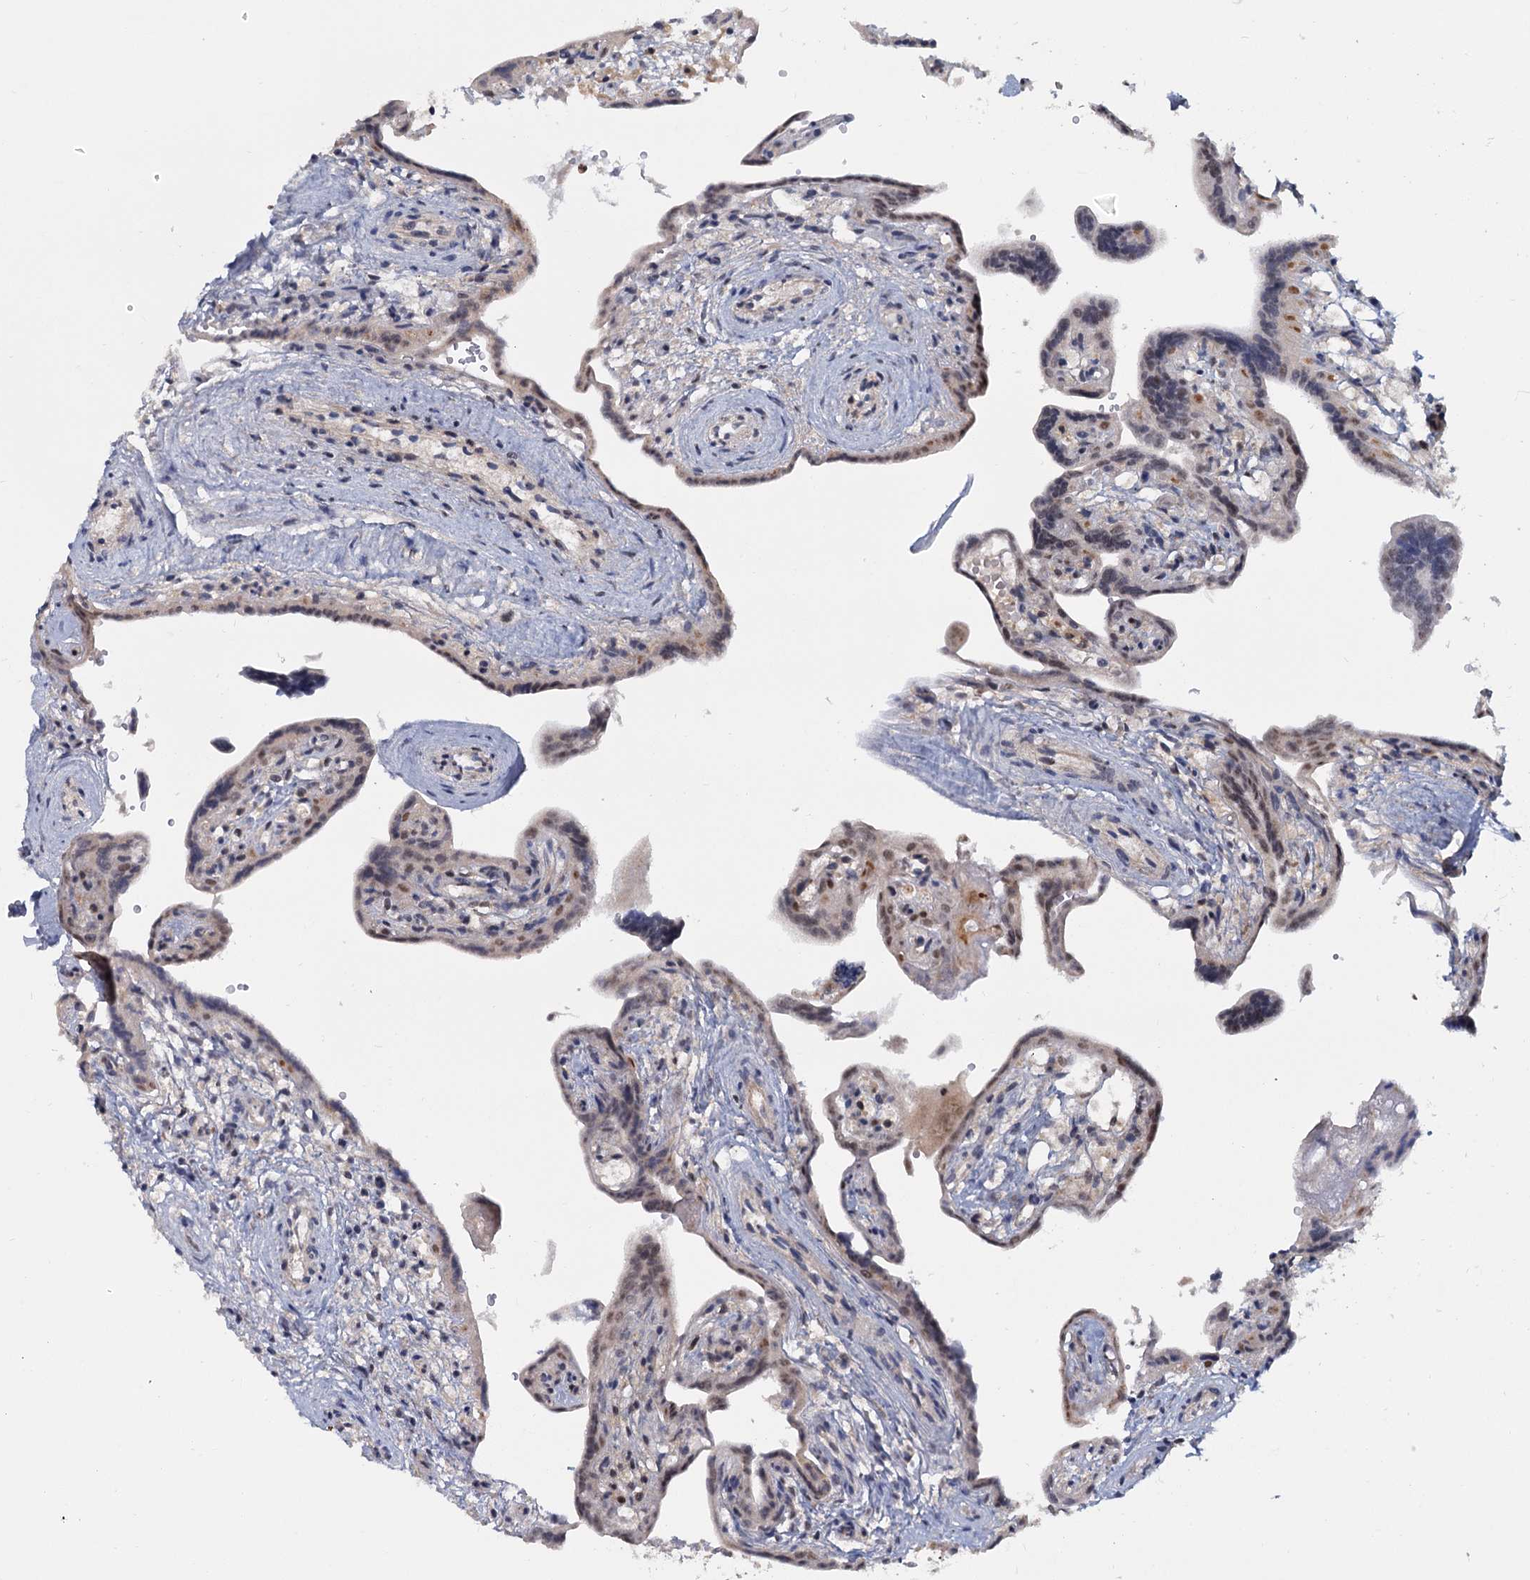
{"staining": {"intensity": "strong", "quantity": "25%-75%", "location": "nuclear"}, "tissue": "placenta", "cell_type": "Trophoblastic cells", "image_type": "normal", "snomed": [{"axis": "morphology", "description": "Normal tissue, NOS"}, {"axis": "topography", "description": "Placenta"}], "caption": "High-power microscopy captured an immunohistochemistry (IHC) image of normal placenta, revealing strong nuclear staining in about 25%-75% of trophoblastic cells.", "gene": "WBP4", "patient": {"sex": "female", "age": 37}}